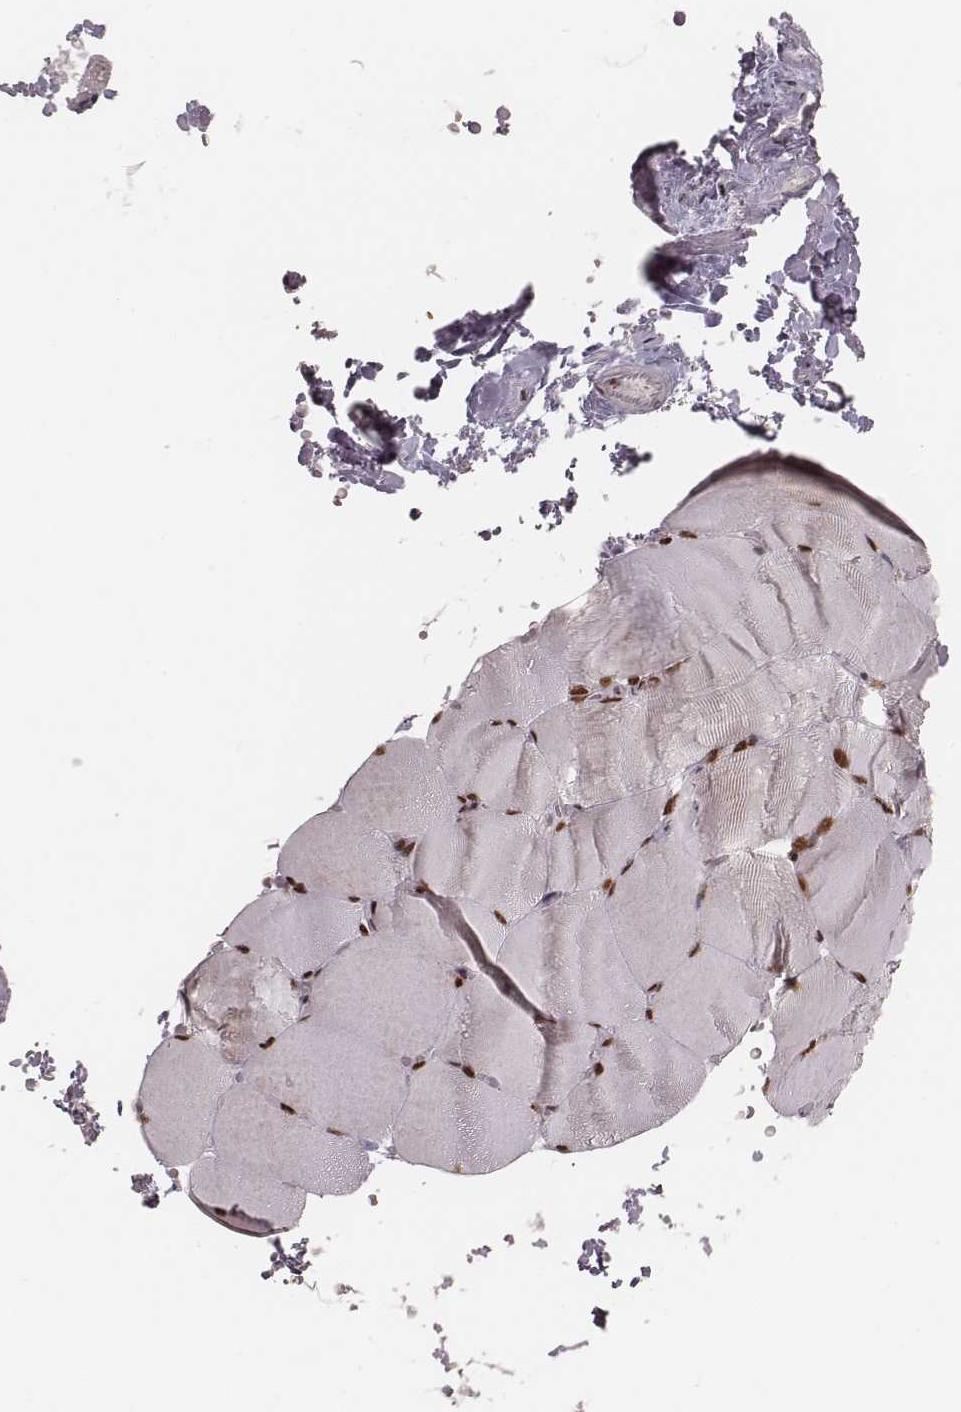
{"staining": {"intensity": "strong", "quantity": ">75%", "location": "nuclear"}, "tissue": "skeletal muscle", "cell_type": "Myocytes", "image_type": "normal", "snomed": [{"axis": "morphology", "description": "Normal tissue, NOS"}, {"axis": "topography", "description": "Skeletal muscle"}], "caption": "This is a photomicrograph of immunohistochemistry (IHC) staining of benign skeletal muscle, which shows strong staining in the nuclear of myocytes.", "gene": "HNRNPC", "patient": {"sex": "female", "age": 37}}